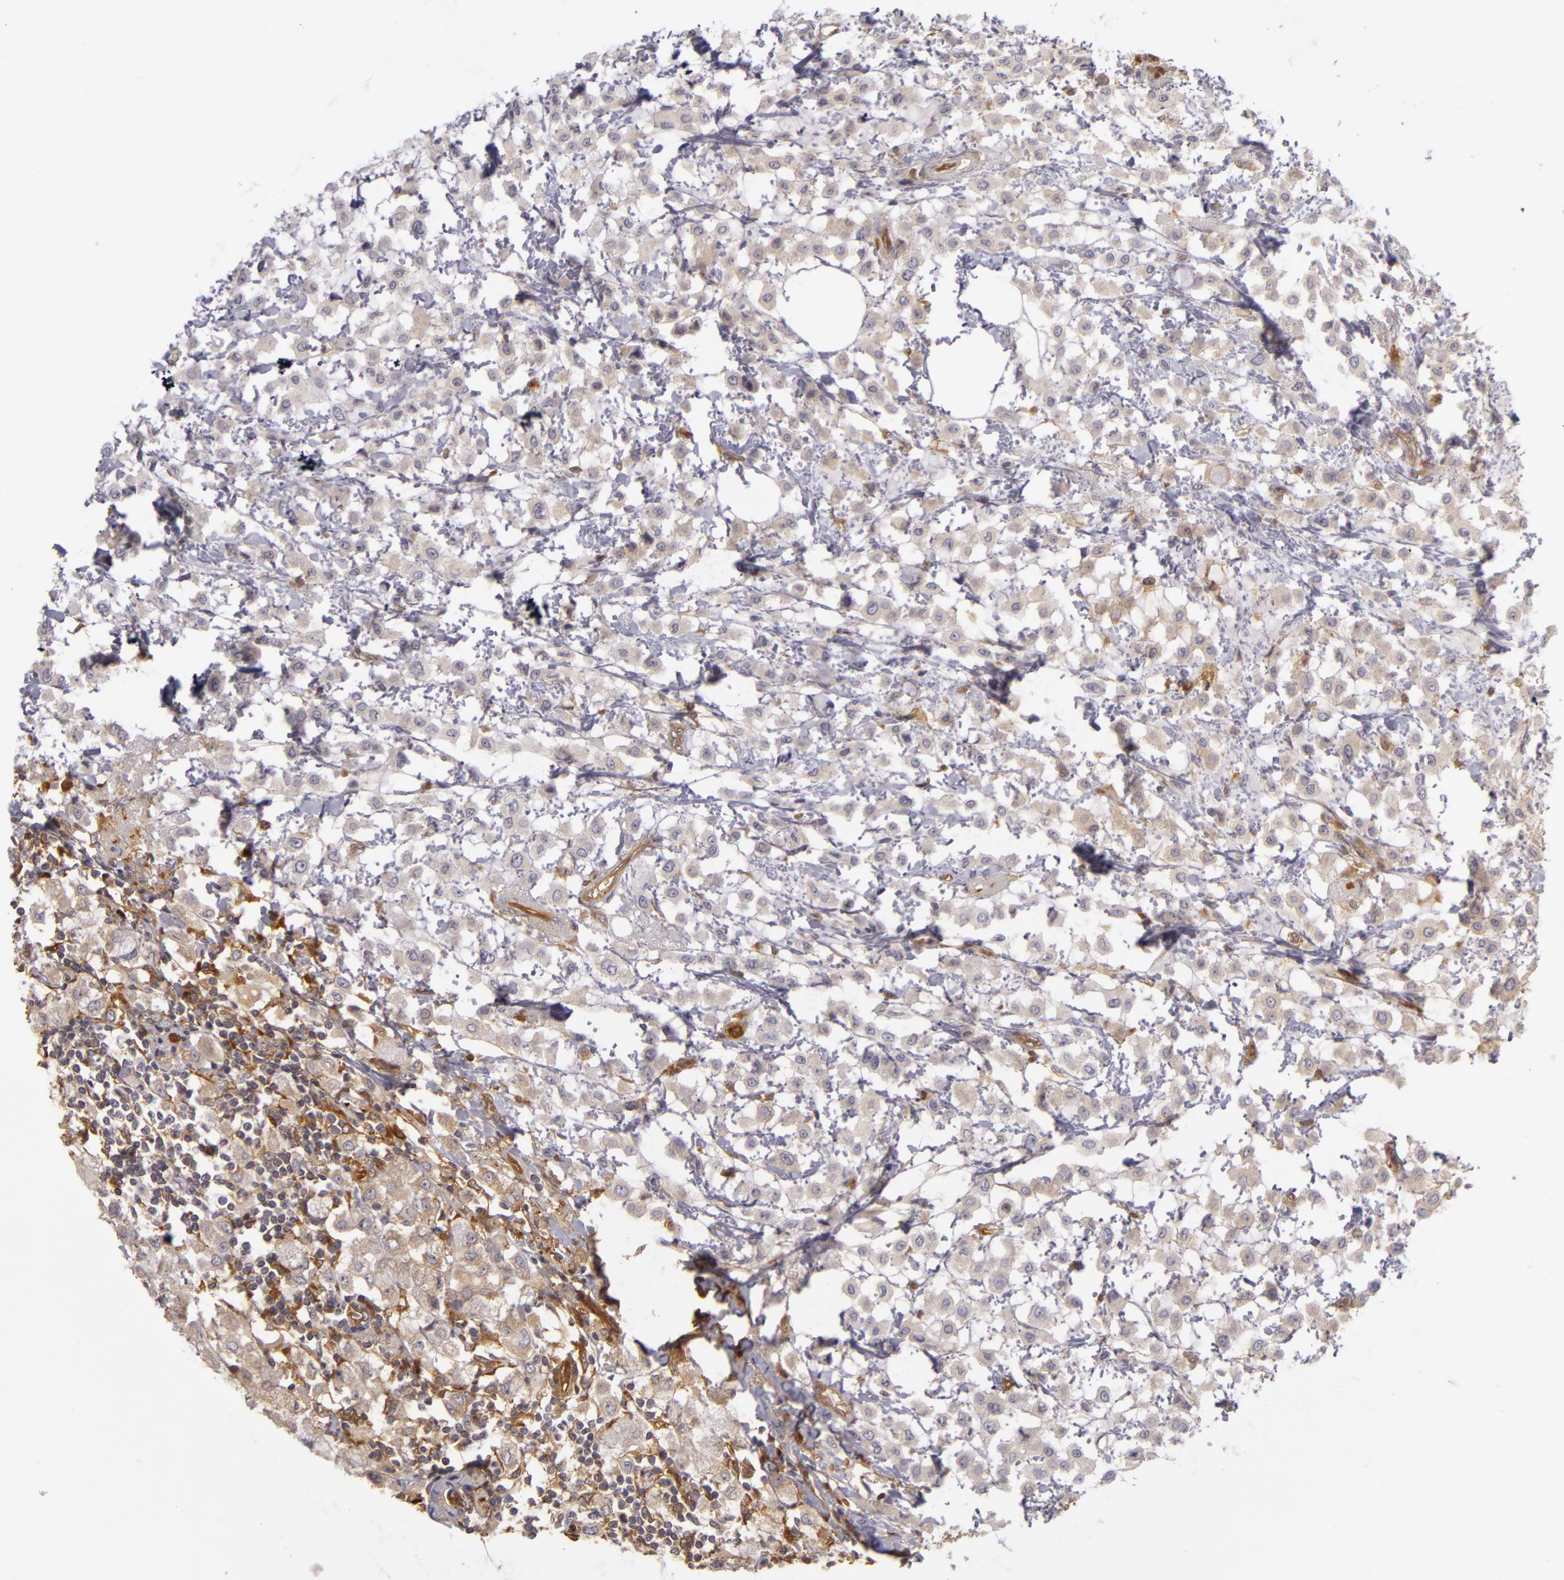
{"staining": {"intensity": "negative", "quantity": "none", "location": "none"}, "tissue": "breast cancer", "cell_type": "Tumor cells", "image_type": "cancer", "snomed": [{"axis": "morphology", "description": "Lobular carcinoma"}, {"axis": "topography", "description": "Breast"}], "caption": "Immunohistochemistry of human lobular carcinoma (breast) demonstrates no positivity in tumor cells.", "gene": "ZNF229", "patient": {"sex": "female", "age": 85}}